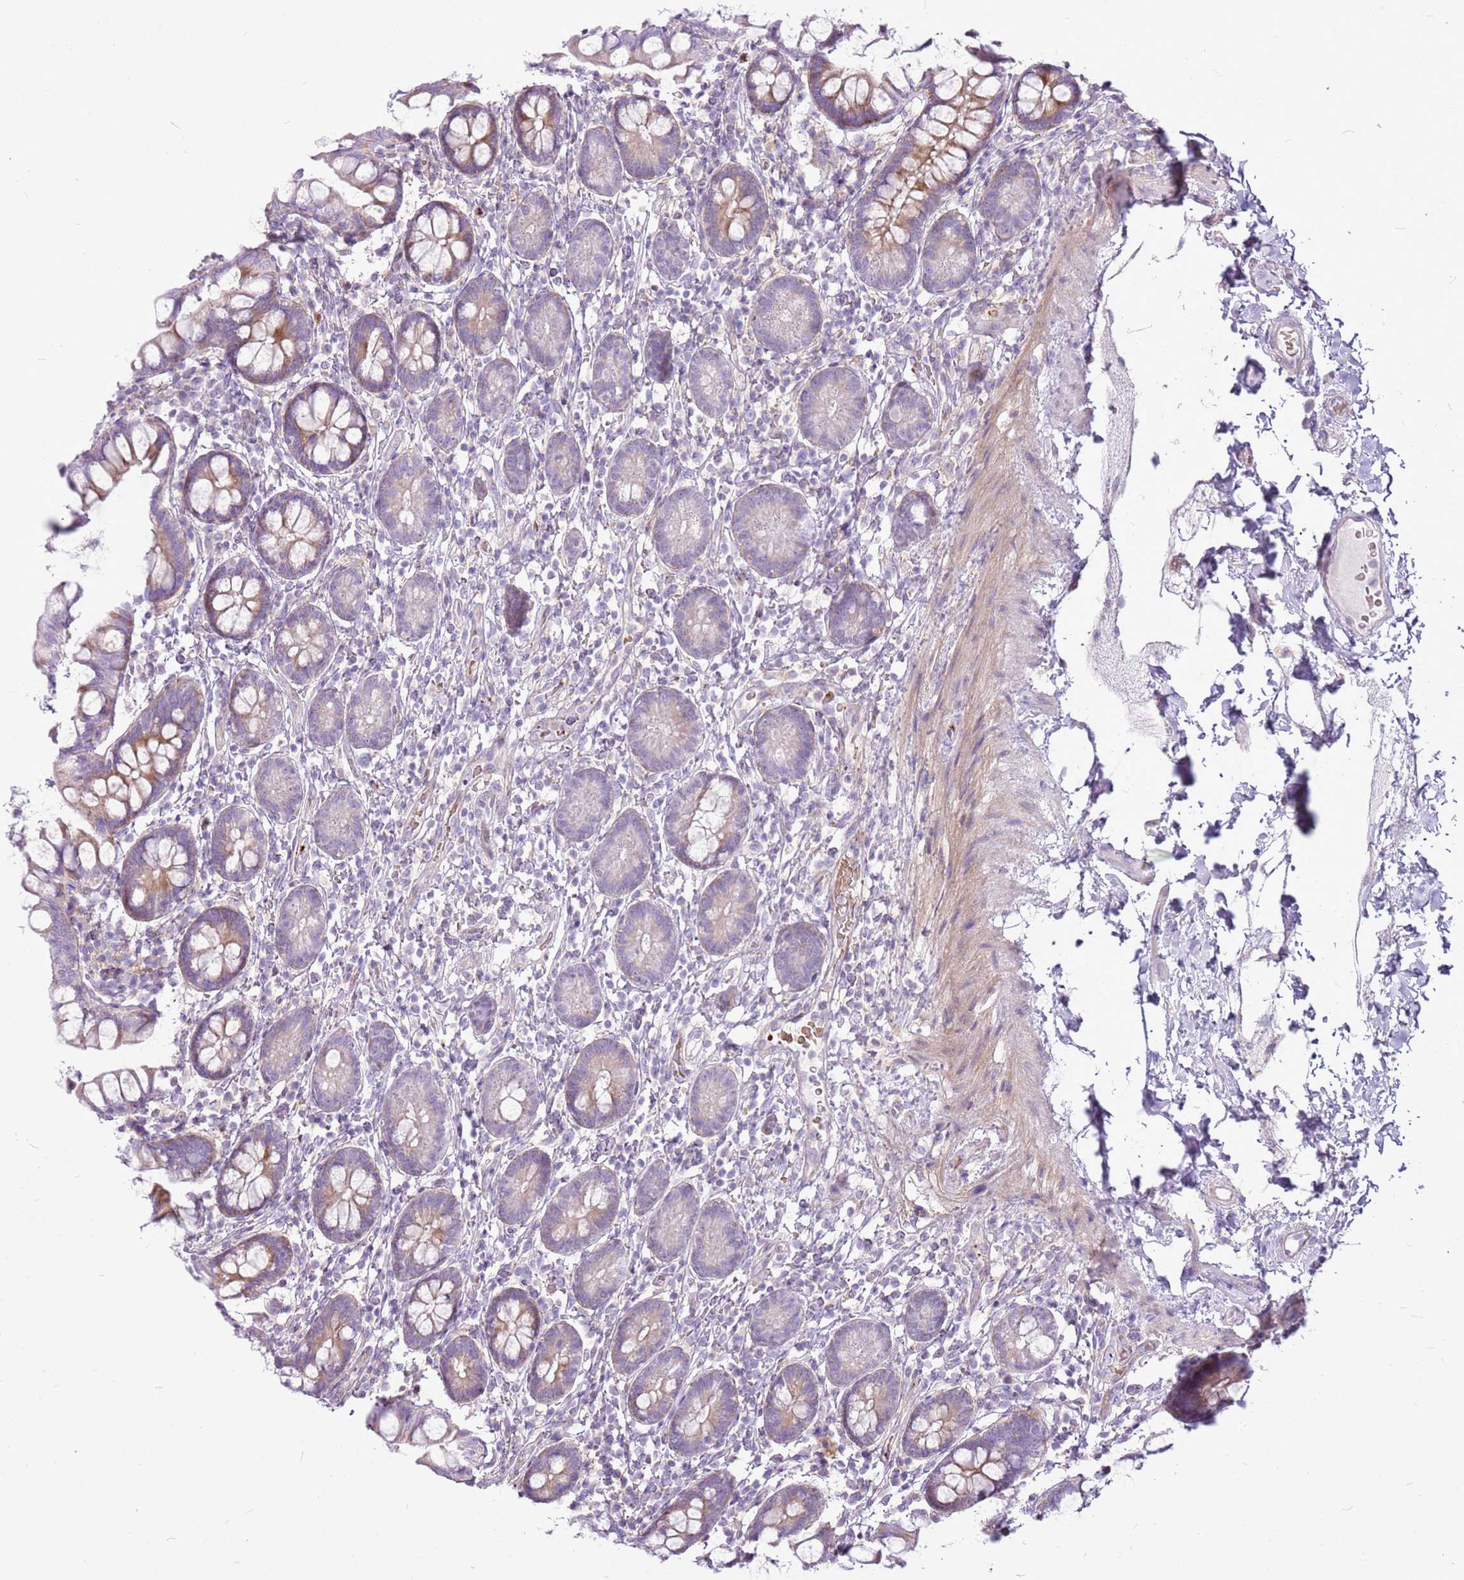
{"staining": {"intensity": "moderate", "quantity": "25%-75%", "location": "cytoplasmic/membranous"}, "tissue": "small intestine", "cell_type": "Glandular cells", "image_type": "normal", "snomed": [{"axis": "morphology", "description": "Normal tissue, NOS"}, {"axis": "topography", "description": "Small intestine"}], "caption": "The image shows immunohistochemical staining of normal small intestine. There is moderate cytoplasmic/membranous expression is present in approximately 25%-75% of glandular cells. The protein of interest is shown in brown color, while the nuclei are stained blue.", "gene": "CHAC2", "patient": {"sex": "female", "age": 84}}